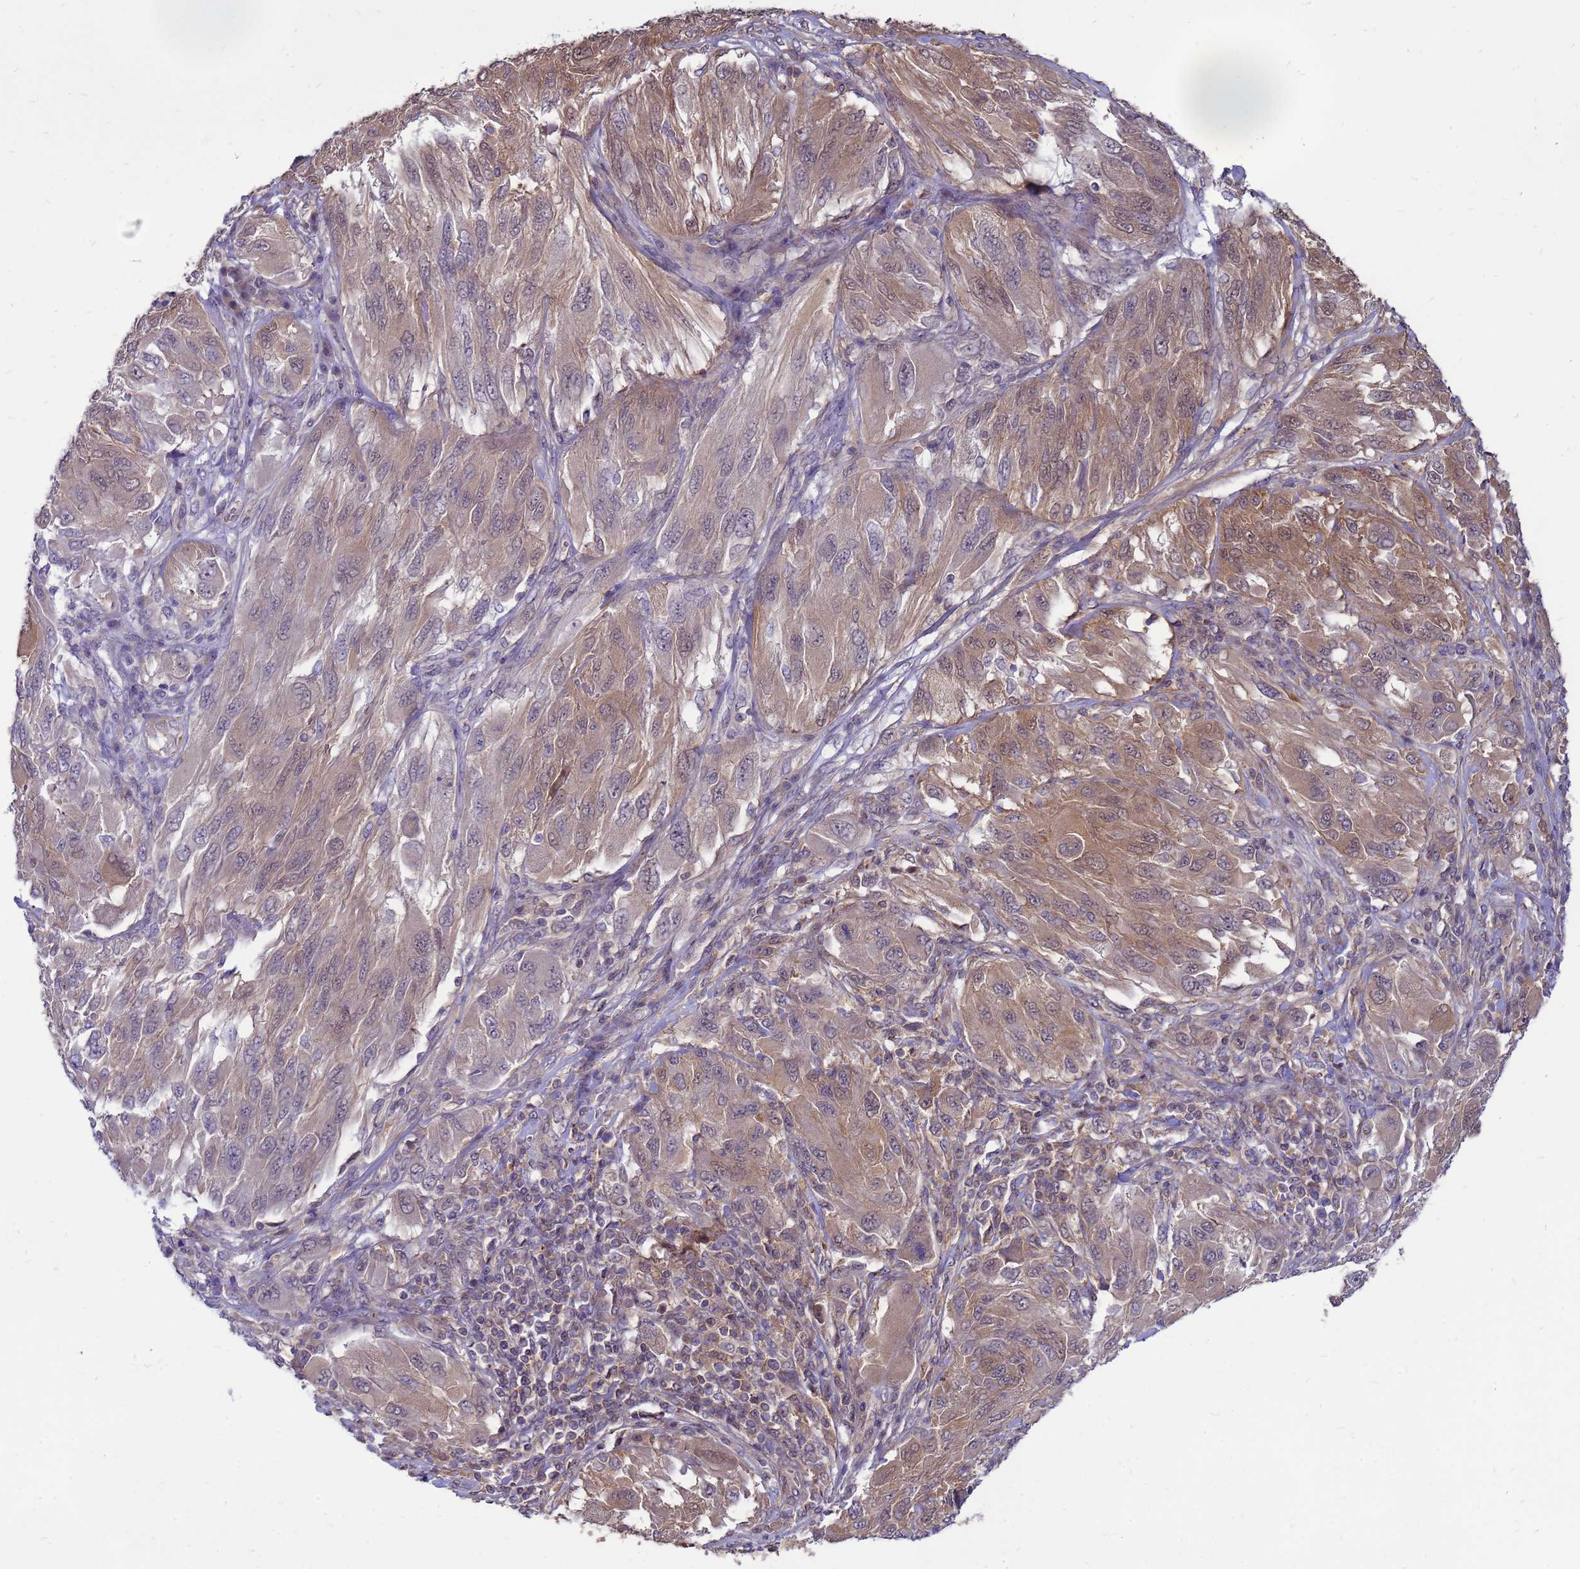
{"staining": {"intensity": "moderate", "quantity": ">75%", "location": "cytoplasmic/membranous"}, "tissue": "melanoma", "cell_type": "Tumor cells", "image_type": "cancer", "snomed": [{"axis": "morphology", "description": "Malignant melanoma, NOS"}, {"axis": "topography", "description": "Skin"}], "caption": "Malignant melanoma was stained to show a protein in brown. There is medium levels of moderate cytoplasmic/membranous positivity in approximately >75% of tumor cells. The protein is stained brown, and the nuclei are stained in blue (DAB IHC with brightfield microscopy, high magnification).", "gene": "ENOPH1", "patient": {"sex": "female", "age": 91}}